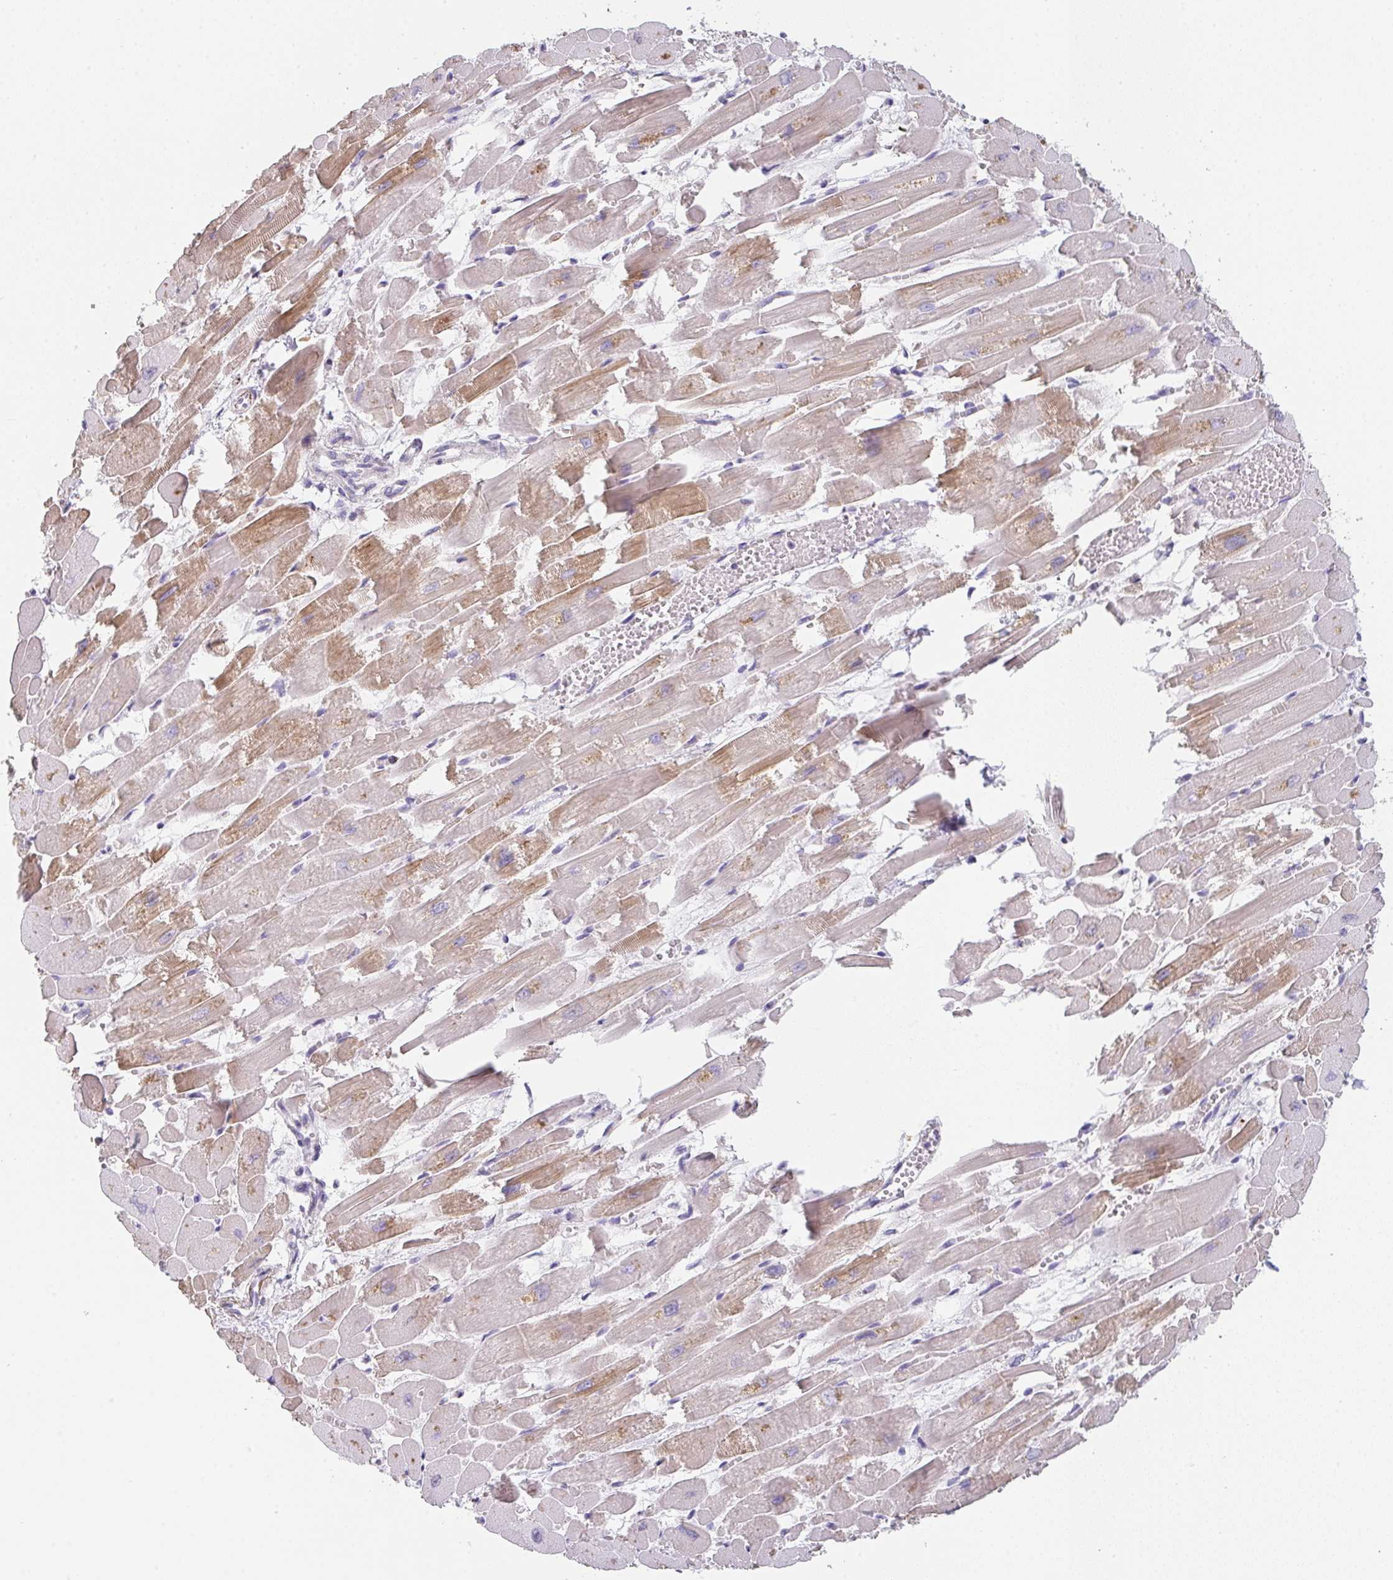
{"staining": {"intensity": "moderate", "quantity": "25%-75%", "location": "cytoplasmic/membranous"}, "tissue": "heart muscle", "cell_type": "Cardiomyocytes", "image_type": "normal", "snomed": [{"axis": "morphology", "description": "Normal tissue, NOS"}, {"axis": "topography", "description": "Heart"}], "caption": "Moderate cytoplasmic/membranous protein expression is seen in about 25%-75% of cardiomyocytes in heart muscle. Using DAB (brown) and hematoxylin (blue) stains, captured at high magnification using brightfield microscopy.", "gene": "C1QTNF8", "patient": {"sex": "female", "age": 52}}